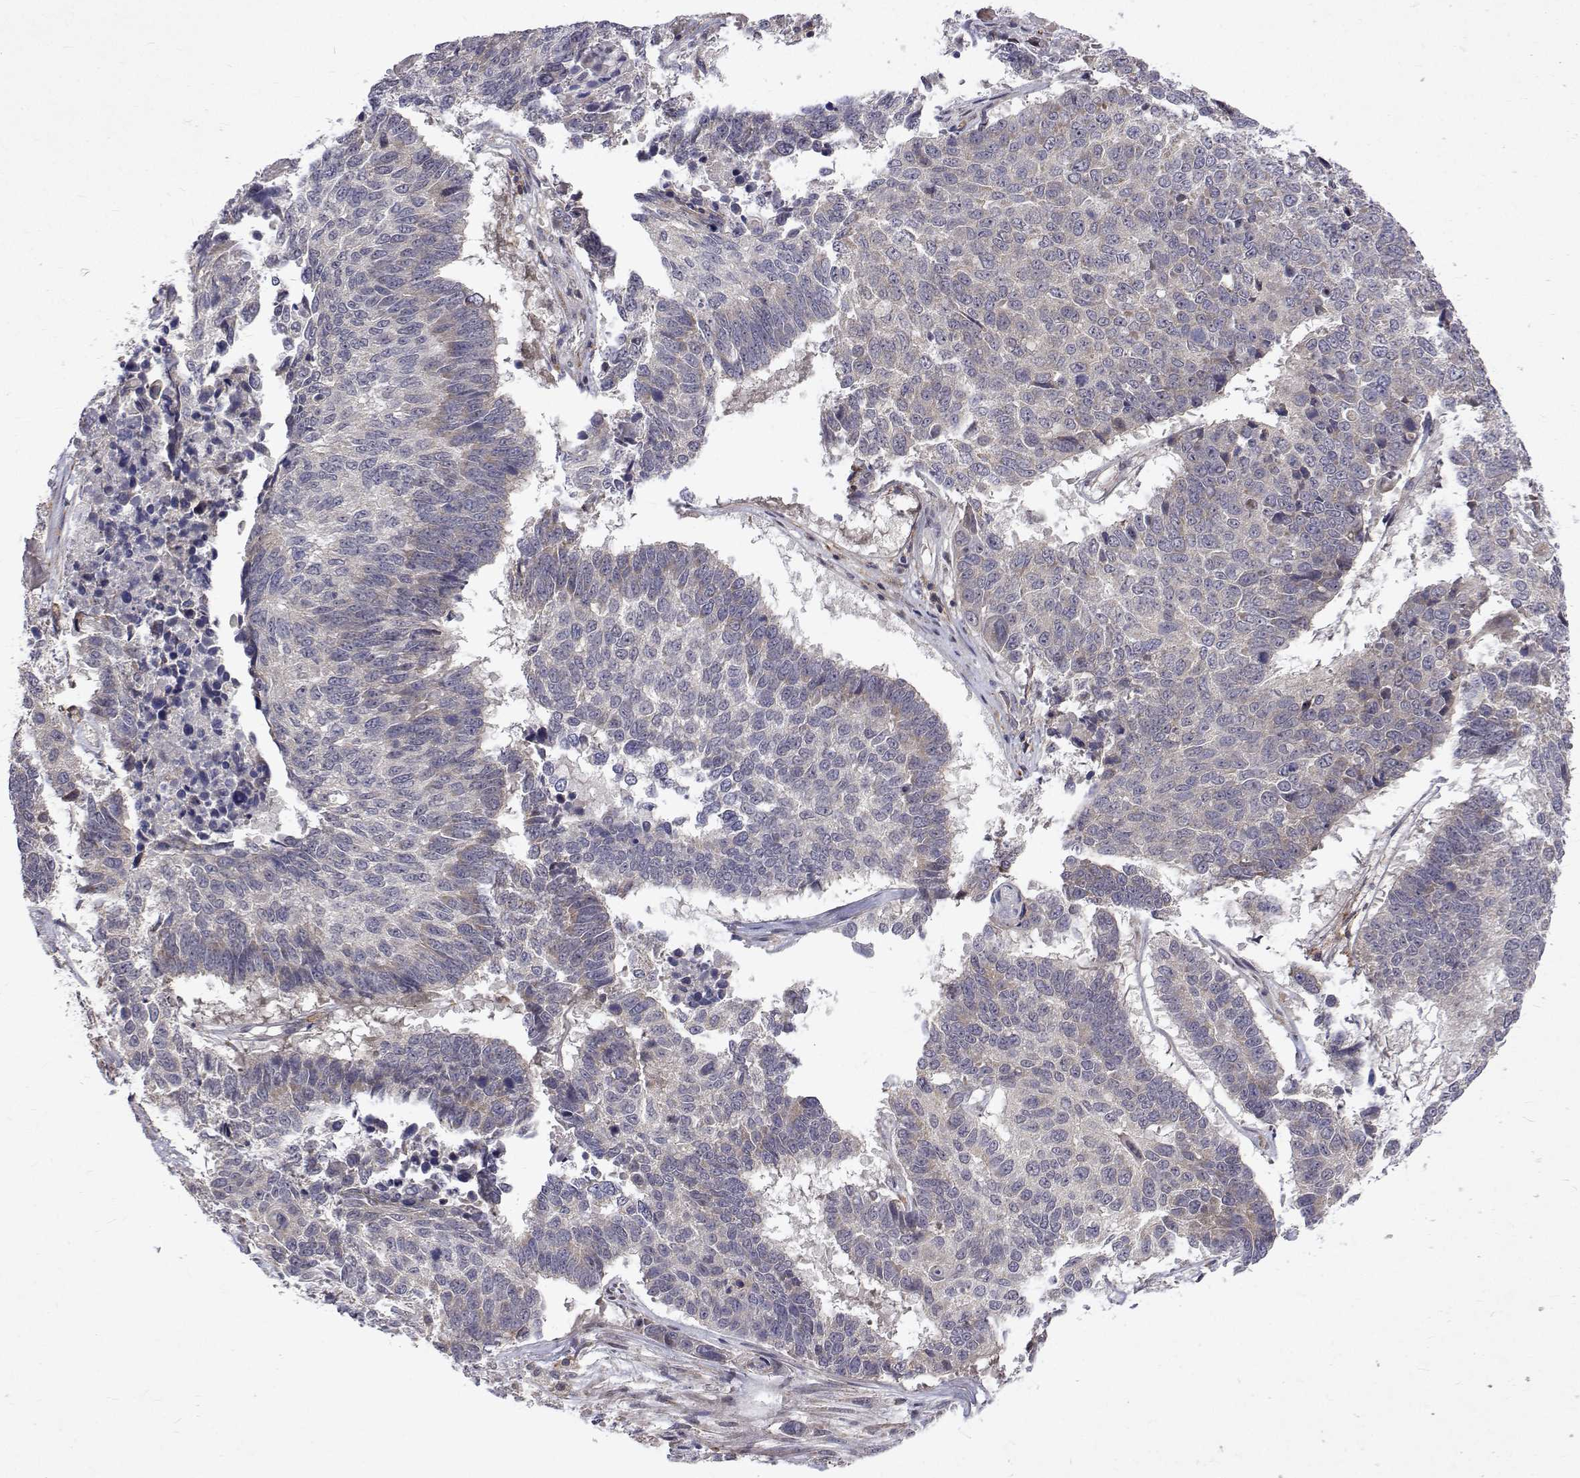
{"staining": {"intensity": "negative", "quantity": "none", "location": "none"}, "tissue": "lung cancer", "cell_type": "Tumor cells", "image_type": "cancer", "snomed": [{"axis": "morphology", "description": "Squamous cell carcinoma, NOS"}, {"axis": "topography", "description": "Lung"}], "caption": "Immunohistochemical staining of lung squamous cell carcinoma reveals no significant positivity in tumor cells.", "gene": "ALKBH8", "patient": {"sex": "male", "age": 73}}